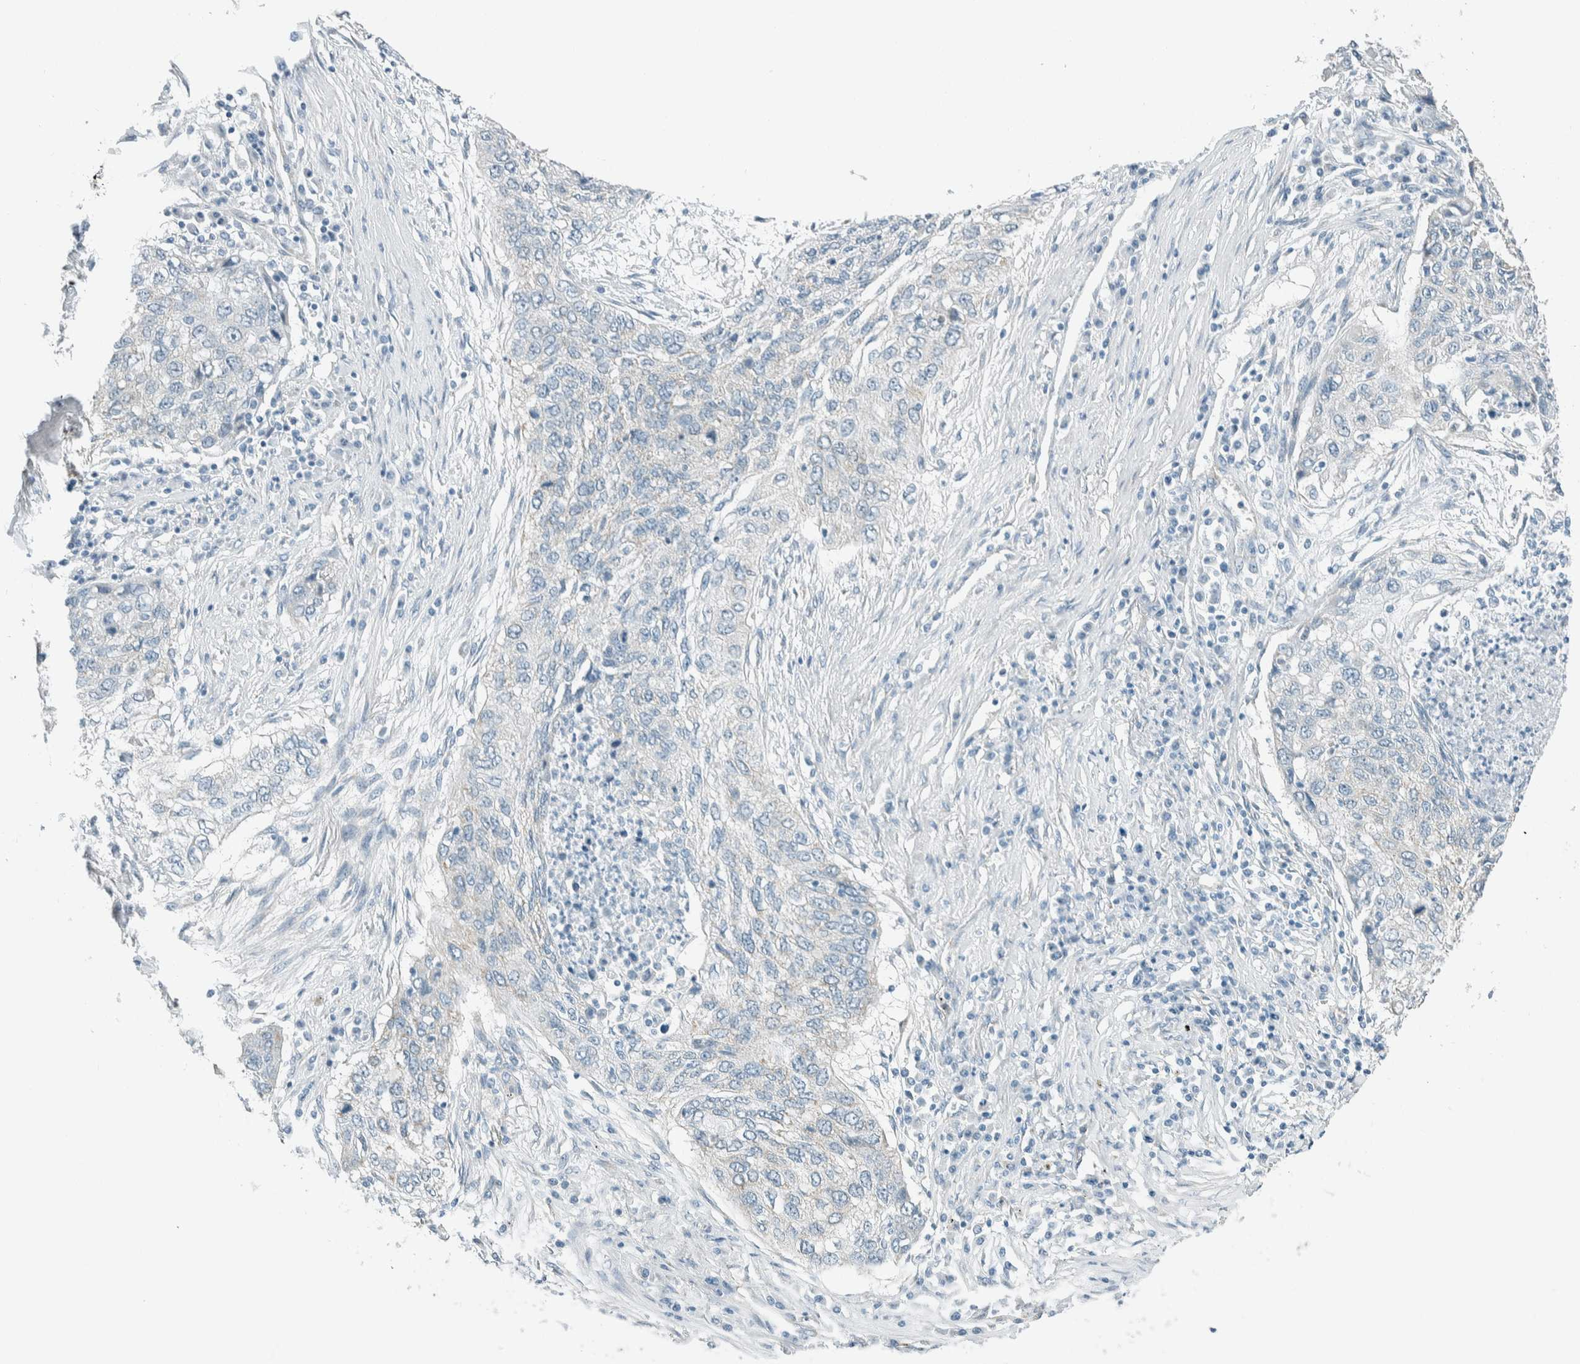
{"staining": {"intensity": "negative", "quantity": "none", "location": "none"}, "tissue": "lung cancer", "cell_type": "Tumor cells", "image_type": "cancer", "snomed": [{"axis": "morphology", "description": "Squamous cell carcinoma, NOS"}, {"axis": "topography", "description": "Lung"}], "caption": "IHC micrograph of human lung cancer stained for a protein (brown), which shows no staining in tumor cells.", "gene": "ALDH7A1", "patient": {"sex": "female", "age": 63}}